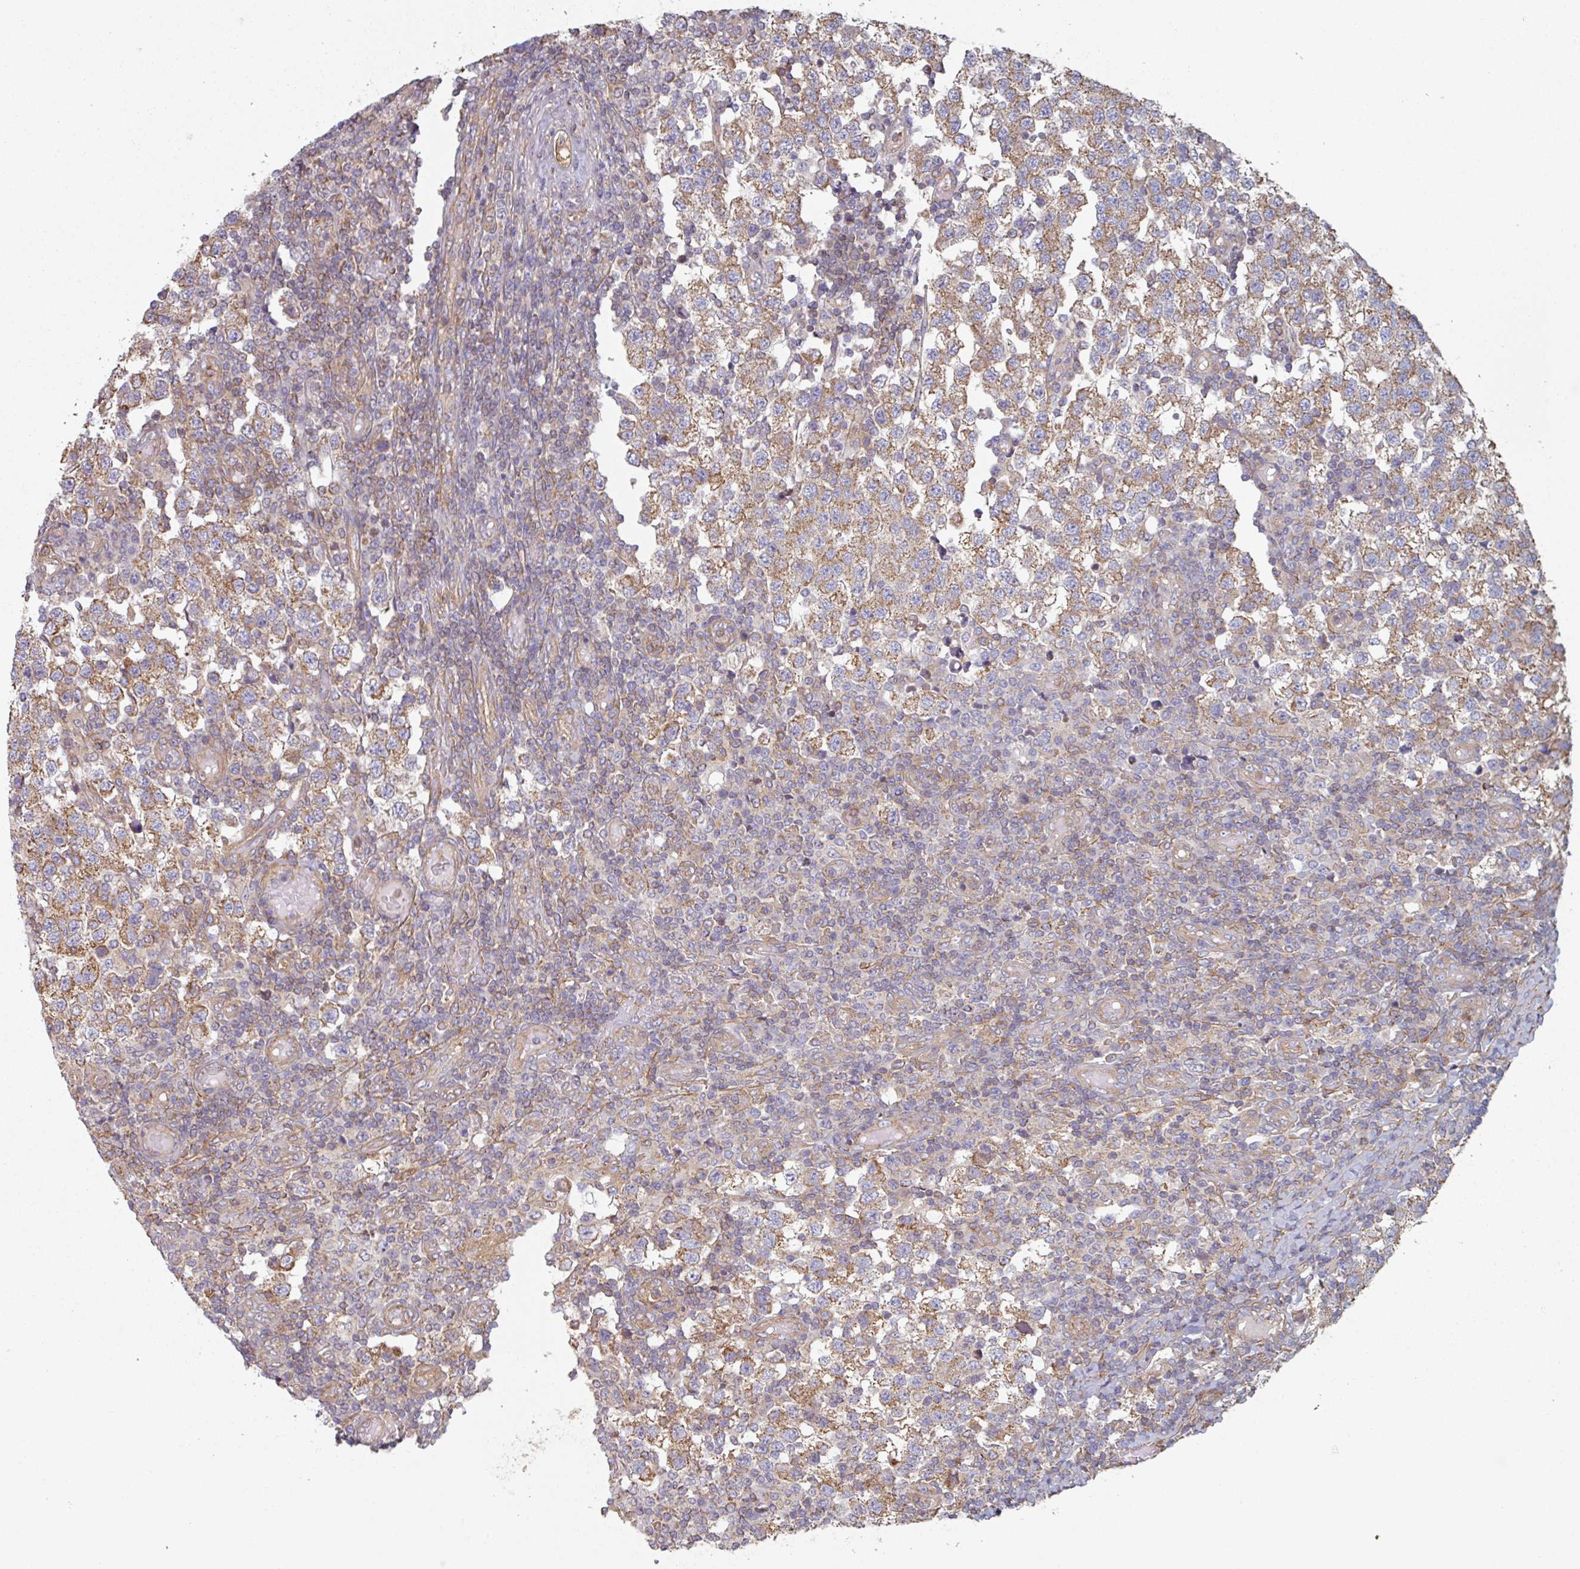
{"staining": {"intensity": "moderate", "quantity": ">75%", "location": "cytoplasmic/membranous"}, "tissue": "testis cancer", "cell_type": "Tumor cells", "image_type": "cancer", "snomed": [{"axis": "morphology", "description": "Seminoma, NOS"}, {"axis": "topography", "description": "Testis"}], "caption": "Human testis cancer stained for a protein (brown) reveals moderate cytoplasmic/membranous positive expression in approximately >75% of tumor cells.", "gene": "GSTA4", "patient": {"sex": "male", "age": 34}}